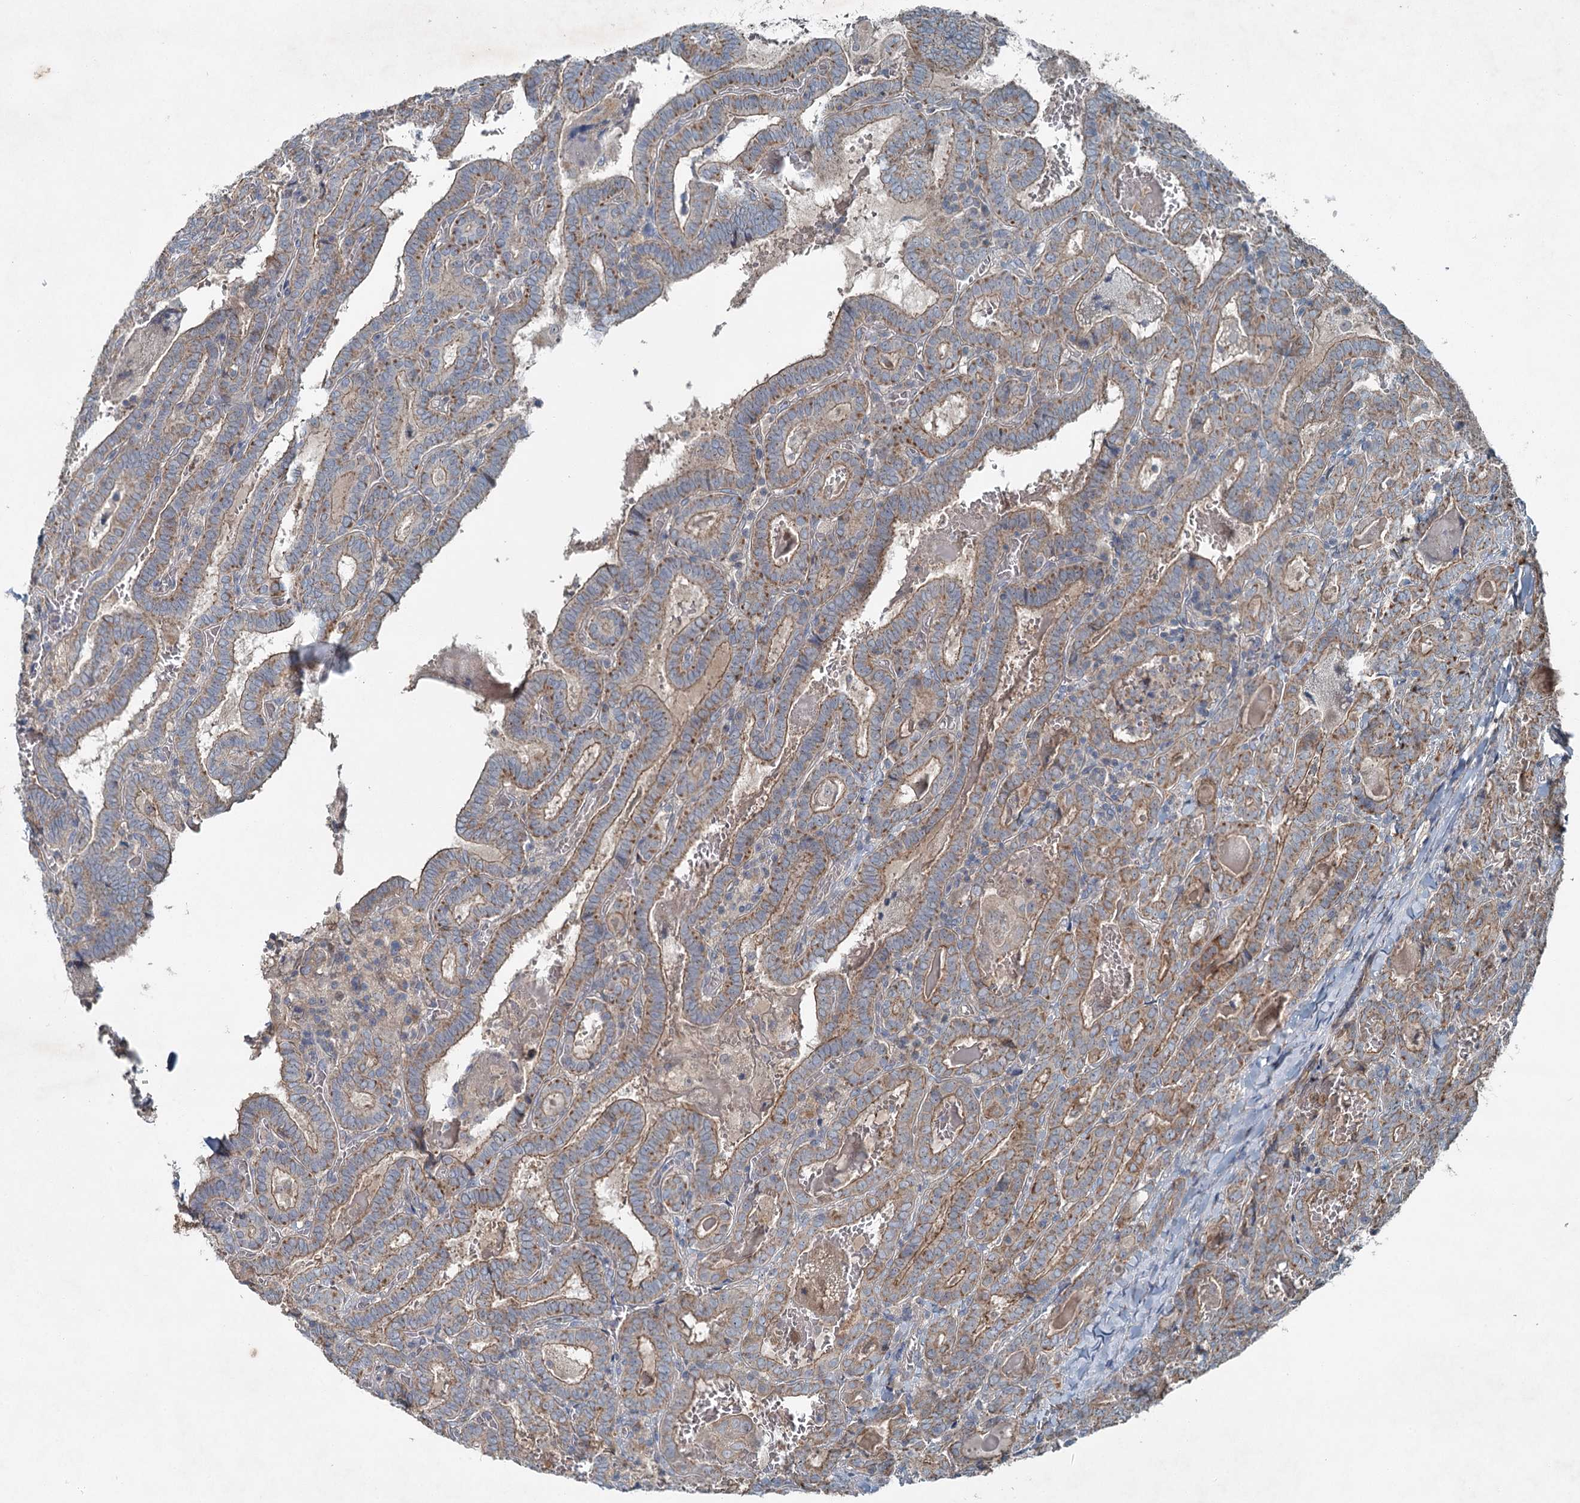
{"staining": {"intensity": "moderate", "quantity": "25%-75%", "location": "cytoplasmic/membranous"}, "tissue": "thyroid cancer", "cell_type": "Tumor cells", "image_type": "cancer", "snomed": [{"axis": "morphology", "description": "Papillary adenocarcinoma, NOS"}, {"axis": "topography", "description": "Thyroid gland"}], "caption": "Immunohistochemistry staining of thyroid papillary adenocarcinoma, which displays medium levels of moderate cytoplasmic/membranous expression in about 25%-75% of tumor cells indicating moderate cytoplasmic/membranous protein positivity. The staining was performed using DAB (3,3'-diaminobenzidine) (brown) for protein detection and nuclei were counterstained in hematoxylin (blue).", "gene": "CHCHD5", "patient": {"sex": "female", "age": 72}}